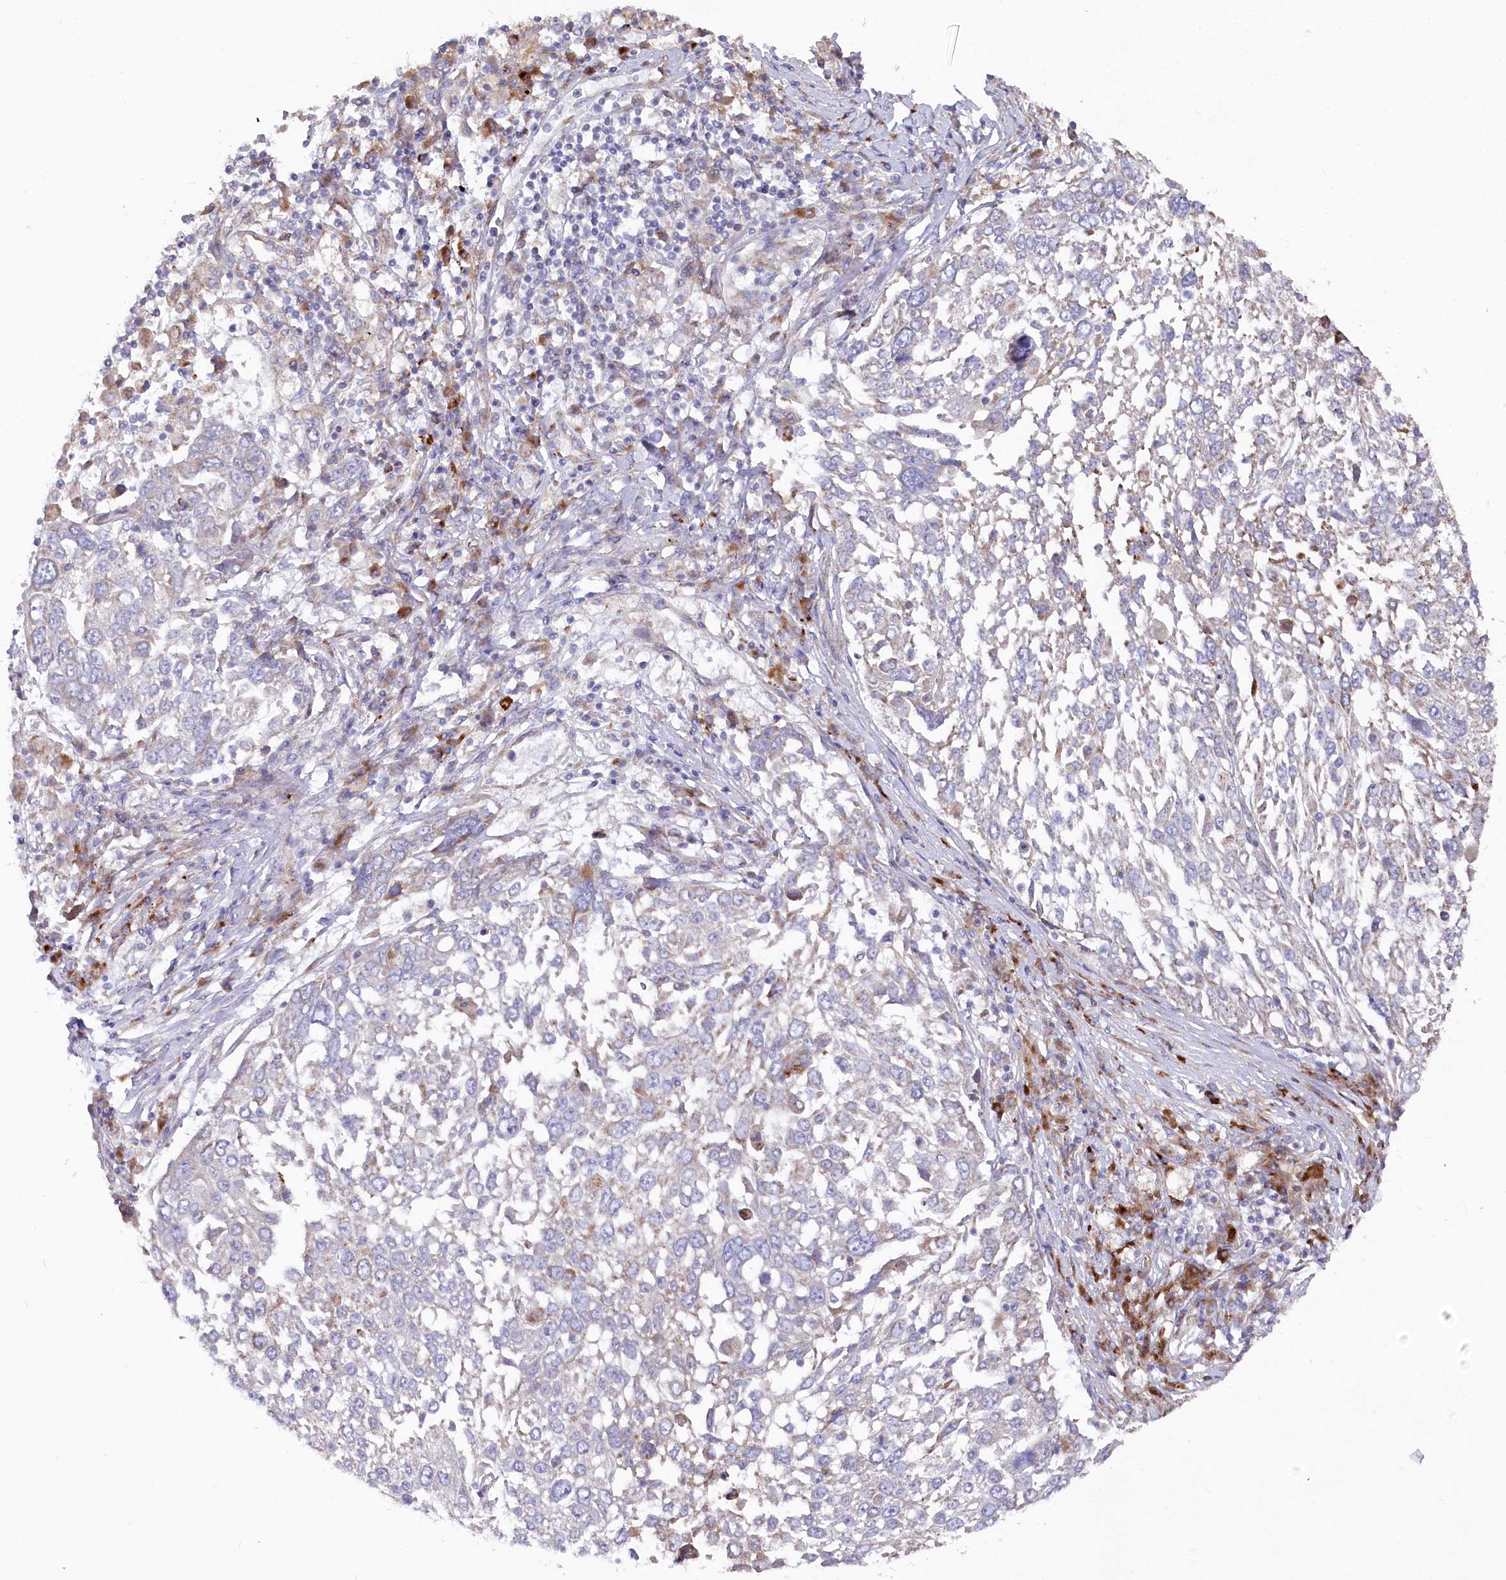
{"staining": {"intensity": "negative", "quantity": "none", "location": "none"}, "tissue": "lung cancer", "cell_type": "Tumor cells", "image_type": "cancer", "snomed": [{"axis": "morphology", "description": "Squamous cell carcinoma, NOS"}, {"axis": "topography", "description": "Lung"}], "caption": "Human lung cancer (squamous cell carcinoma) stained for a protein using IHC demonstrates no staining in tumor cells.", "gene": "POGLUT1", "patient": {"sex": "male", "age": 65}}